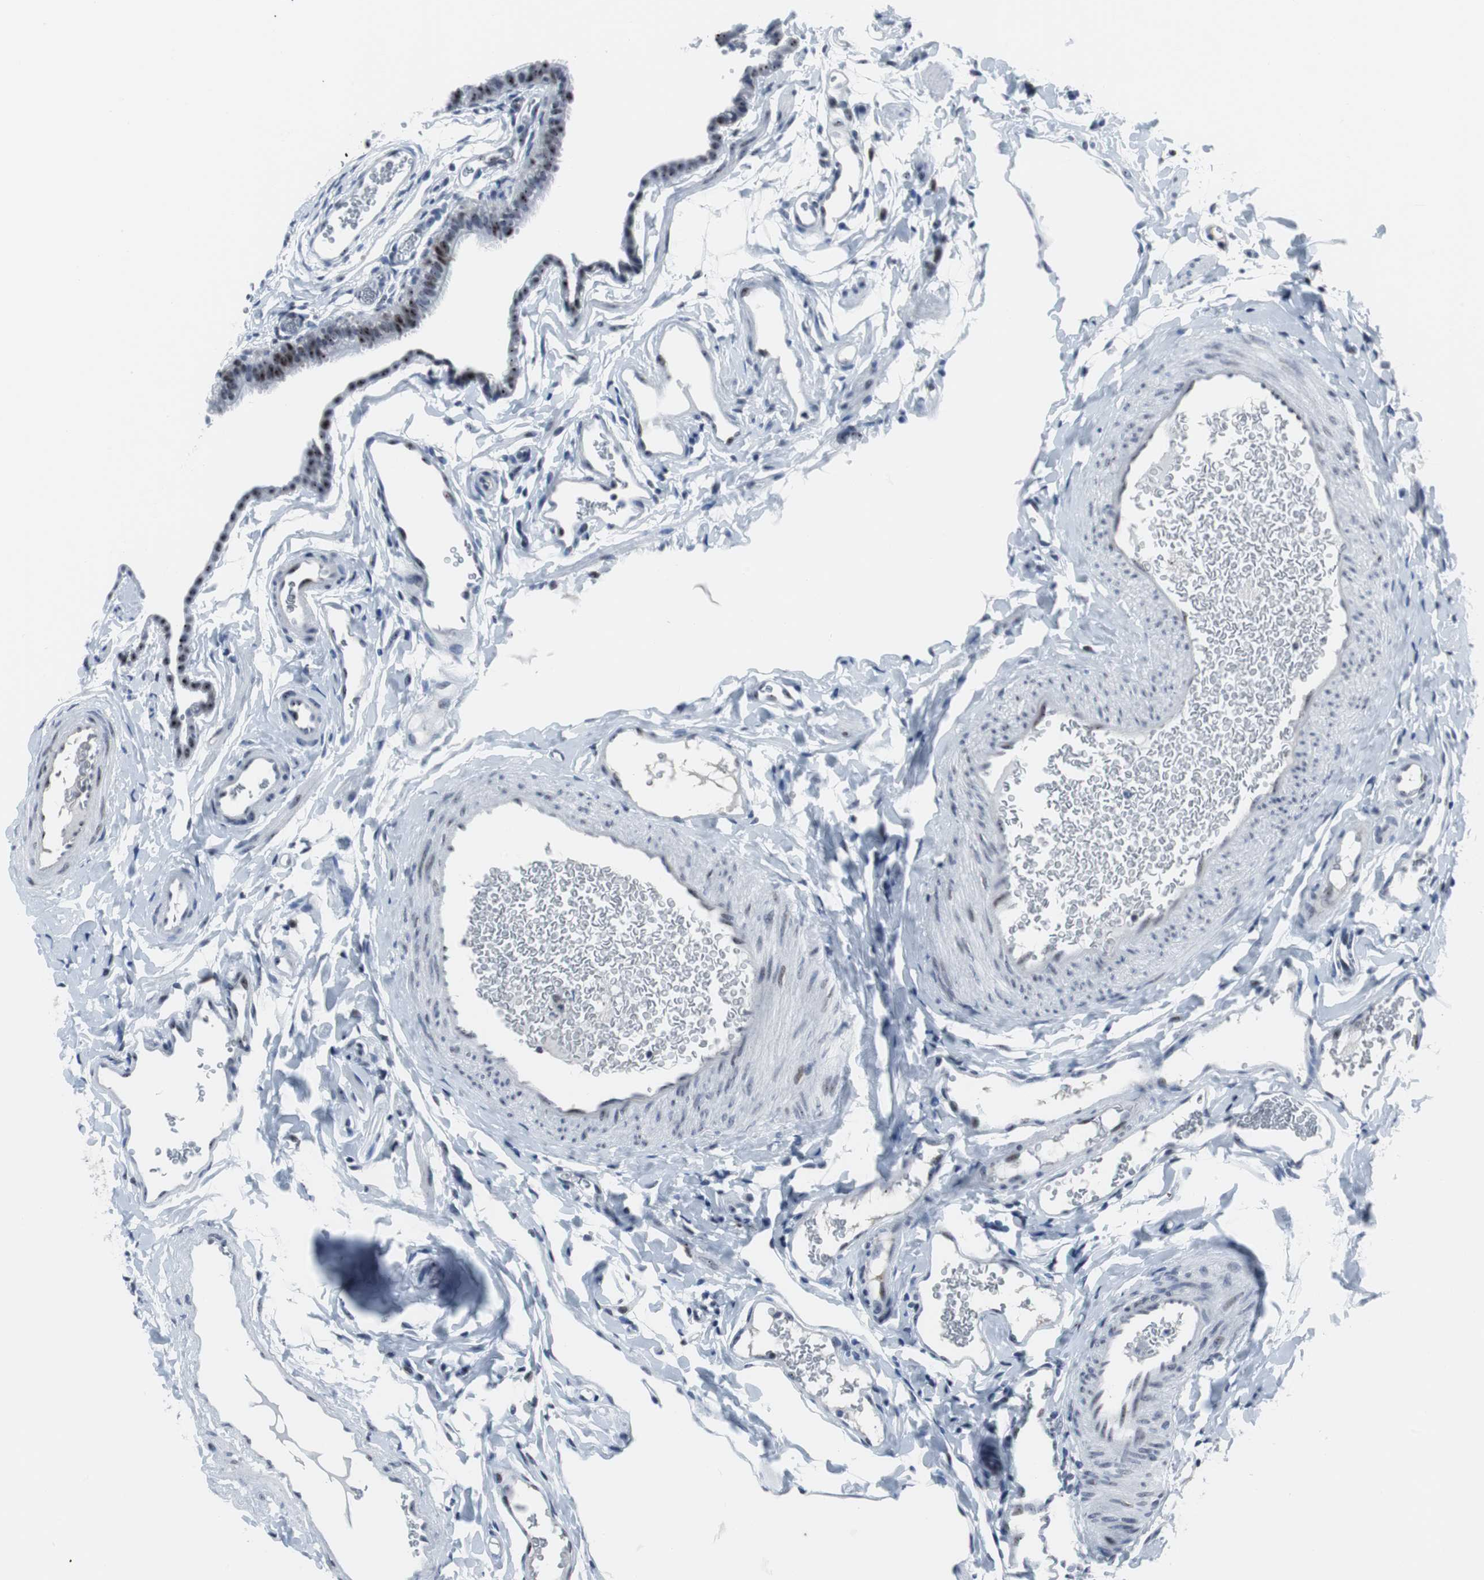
{"staining": {"intensity": "moderate", "quantity": "25%-75%", "location": "nuclear"}, "tissue": "fallopian tube", "cell_type": "Glandular cells", "image_type": "normal", "snomed": [{"axis": "morphology", "description": "Normal tissue, NOS"}, {"axis": "topography", "description": "Fallopian tube"}, {"axis": "topography", "description": "Placenta"}], "caption": "A brown stain highlights moderate nuclear staining of a protein in glandular cells of normal fallopian tube.", "gene": "DOK1", "patient": {"sex": "female", "age": 34}}